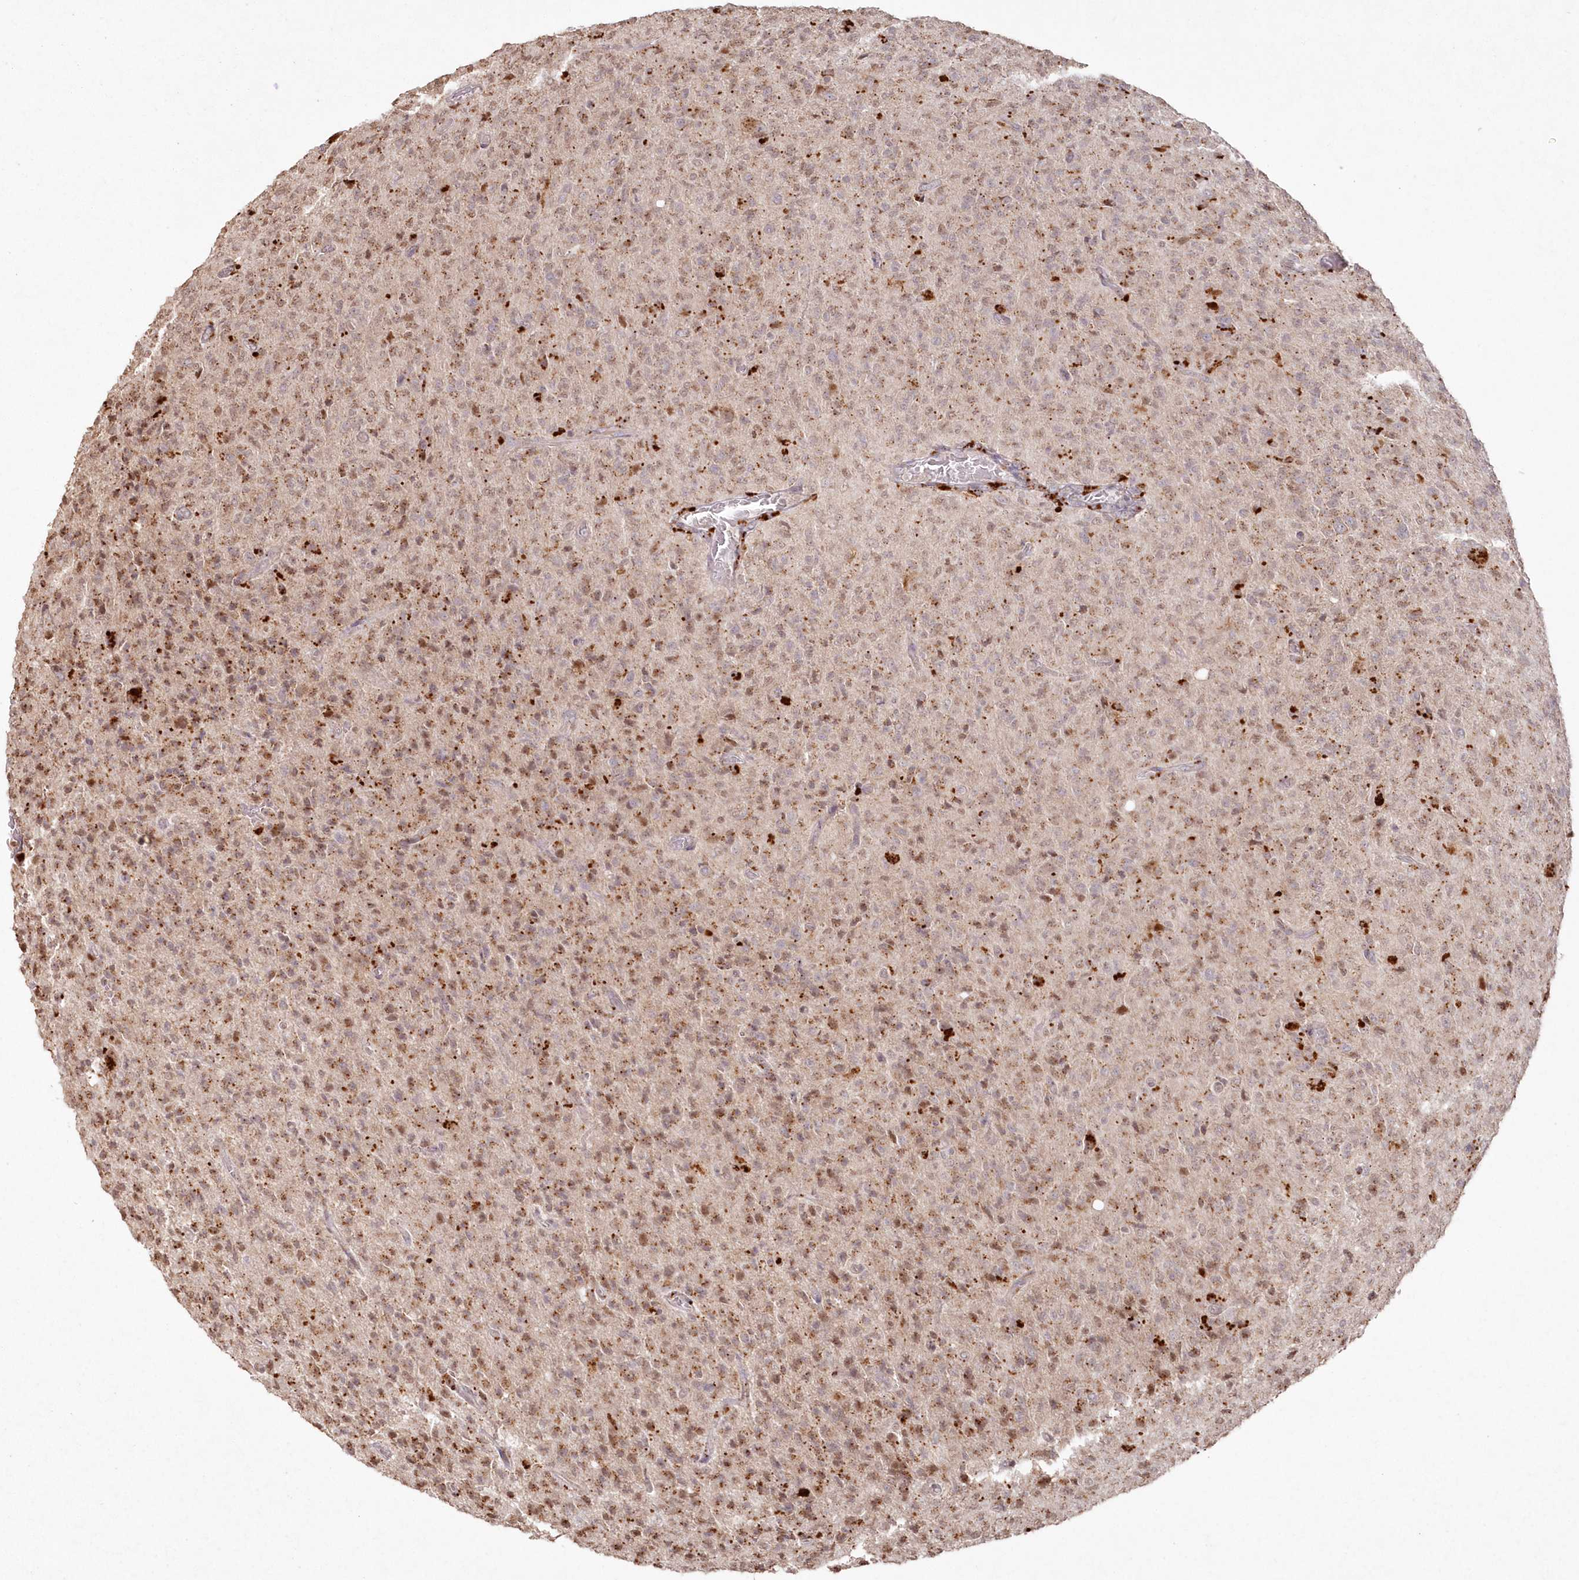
{"staining": {"intensity": "moderate", "quantity": "25%-75%", "location": "cytoplasmic/membranous,nuclear"}, "tissue": "glioma", "cell_type": "Tumor cells", "image_type": "cancer", "snomed": [{"axis": "morphology", "description": "Glioma, malignant, High grade"}, {"axis": "topography", "description": "Brain"}], "caption": "Immunohistochemistry (IHC) (DAB) staining of human malignant high-grade glioma shows moderate cytoplasmic/membranous and nuclear protein staining in approximately 25%-75% of tumor cells.", "gene": "ARSB", "patient": {"sex": "female", "age": 57}}